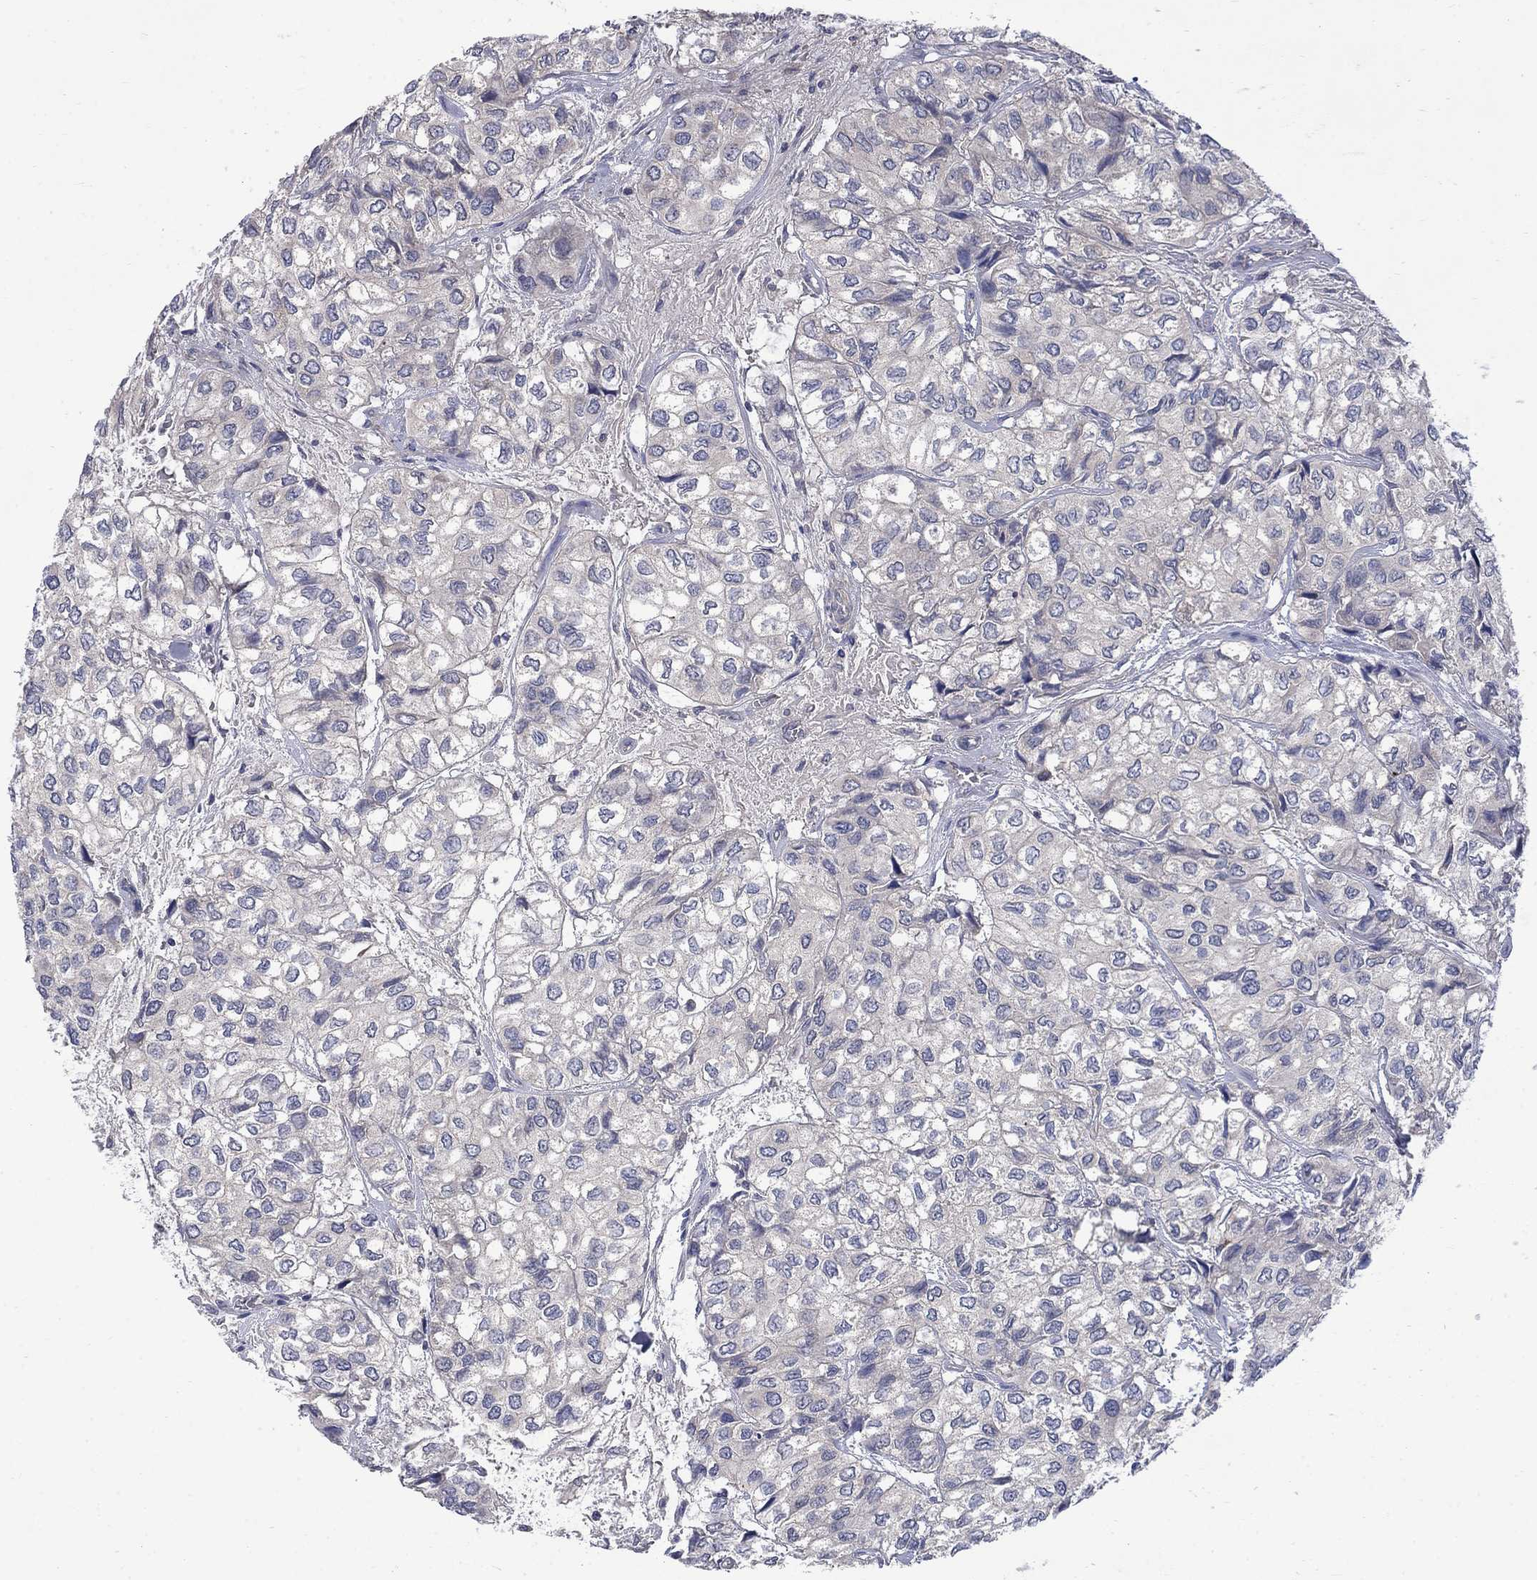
{"staining": {"intensity": "negative", "quantity": "none", "location": "none"}, "tissue": "urothelial cancer", "cell_type": "Tumor cells", "image_type": "cancer", "snomed": [{"axis": "morphology", "description": "Urothelial carcinoma, High grade"}, {"axis": "topography", "description": "Urinary bladder"}], "caption": "Tumor cells are negative for protein expression in human urothelial cancer. Brightfield microscopy of immunohistochemistry stained with DAB (brown) and hematoxylin (blue), captured at high magnification.", "gene": "HSPA12A", "patient": {"sex": "male", "age": 73}}